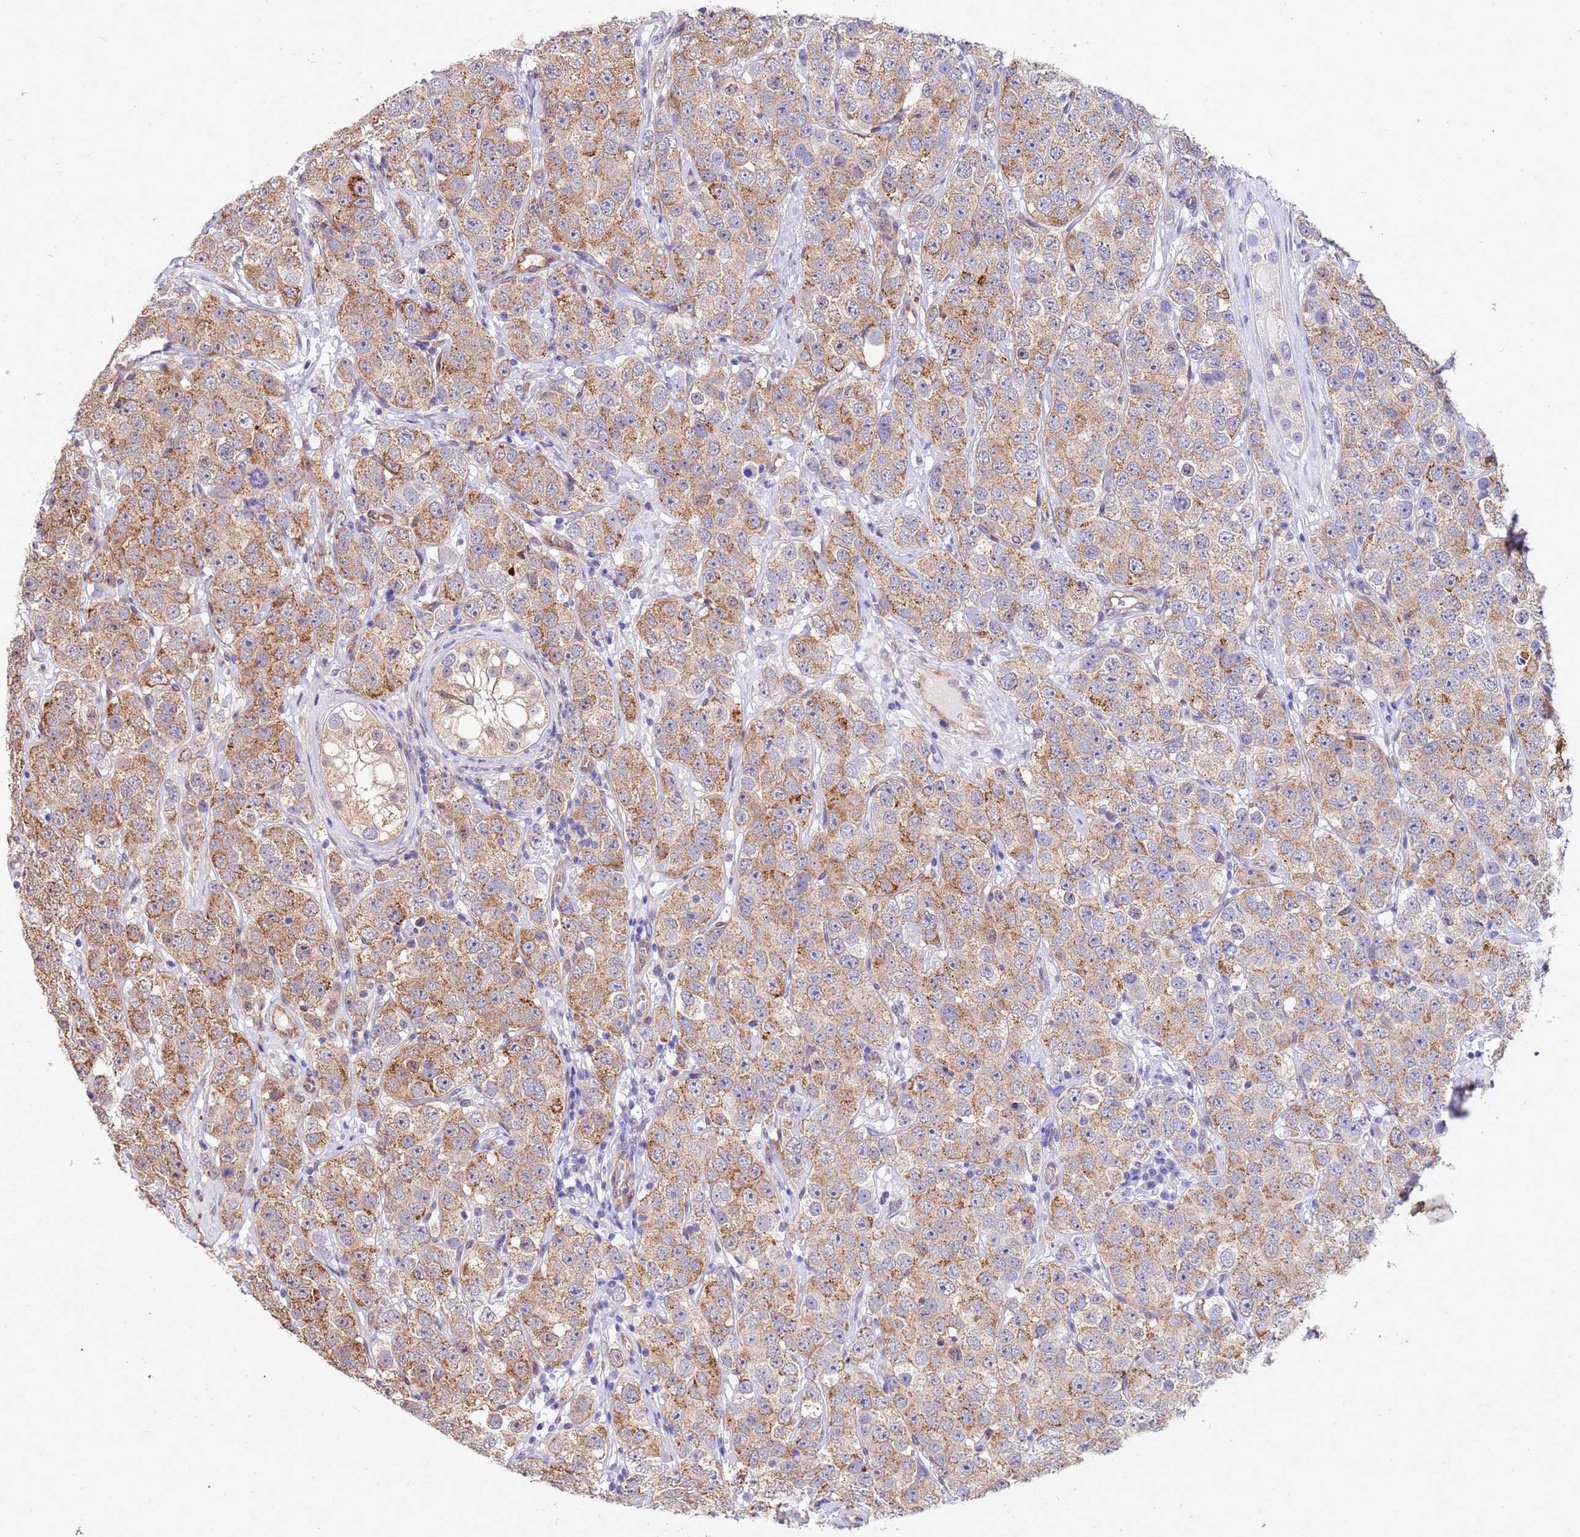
{"staining": {"intensity": "moderate", "quantity": ">75%", "location": "cytoplasmic/membranous"}, "tissue": "testis cancer", "cell_type": "Tumor cells", "image_type": "cancer", "snomed": [{"axis": "morphology", "description": "Seminoma, NOS"}, {"axis": "topography", "description": "Testis"}], "caption": "Protein staining of testis cancer tissue exhibits moderate cytoplasmic/membranous positivity in approximately >75% of tumor cells. The protein of interest is shown in brown color, while the nuclei are stained blue.", "gene": "TRIP6", "patient": {"sex": "male", "age": 28}}